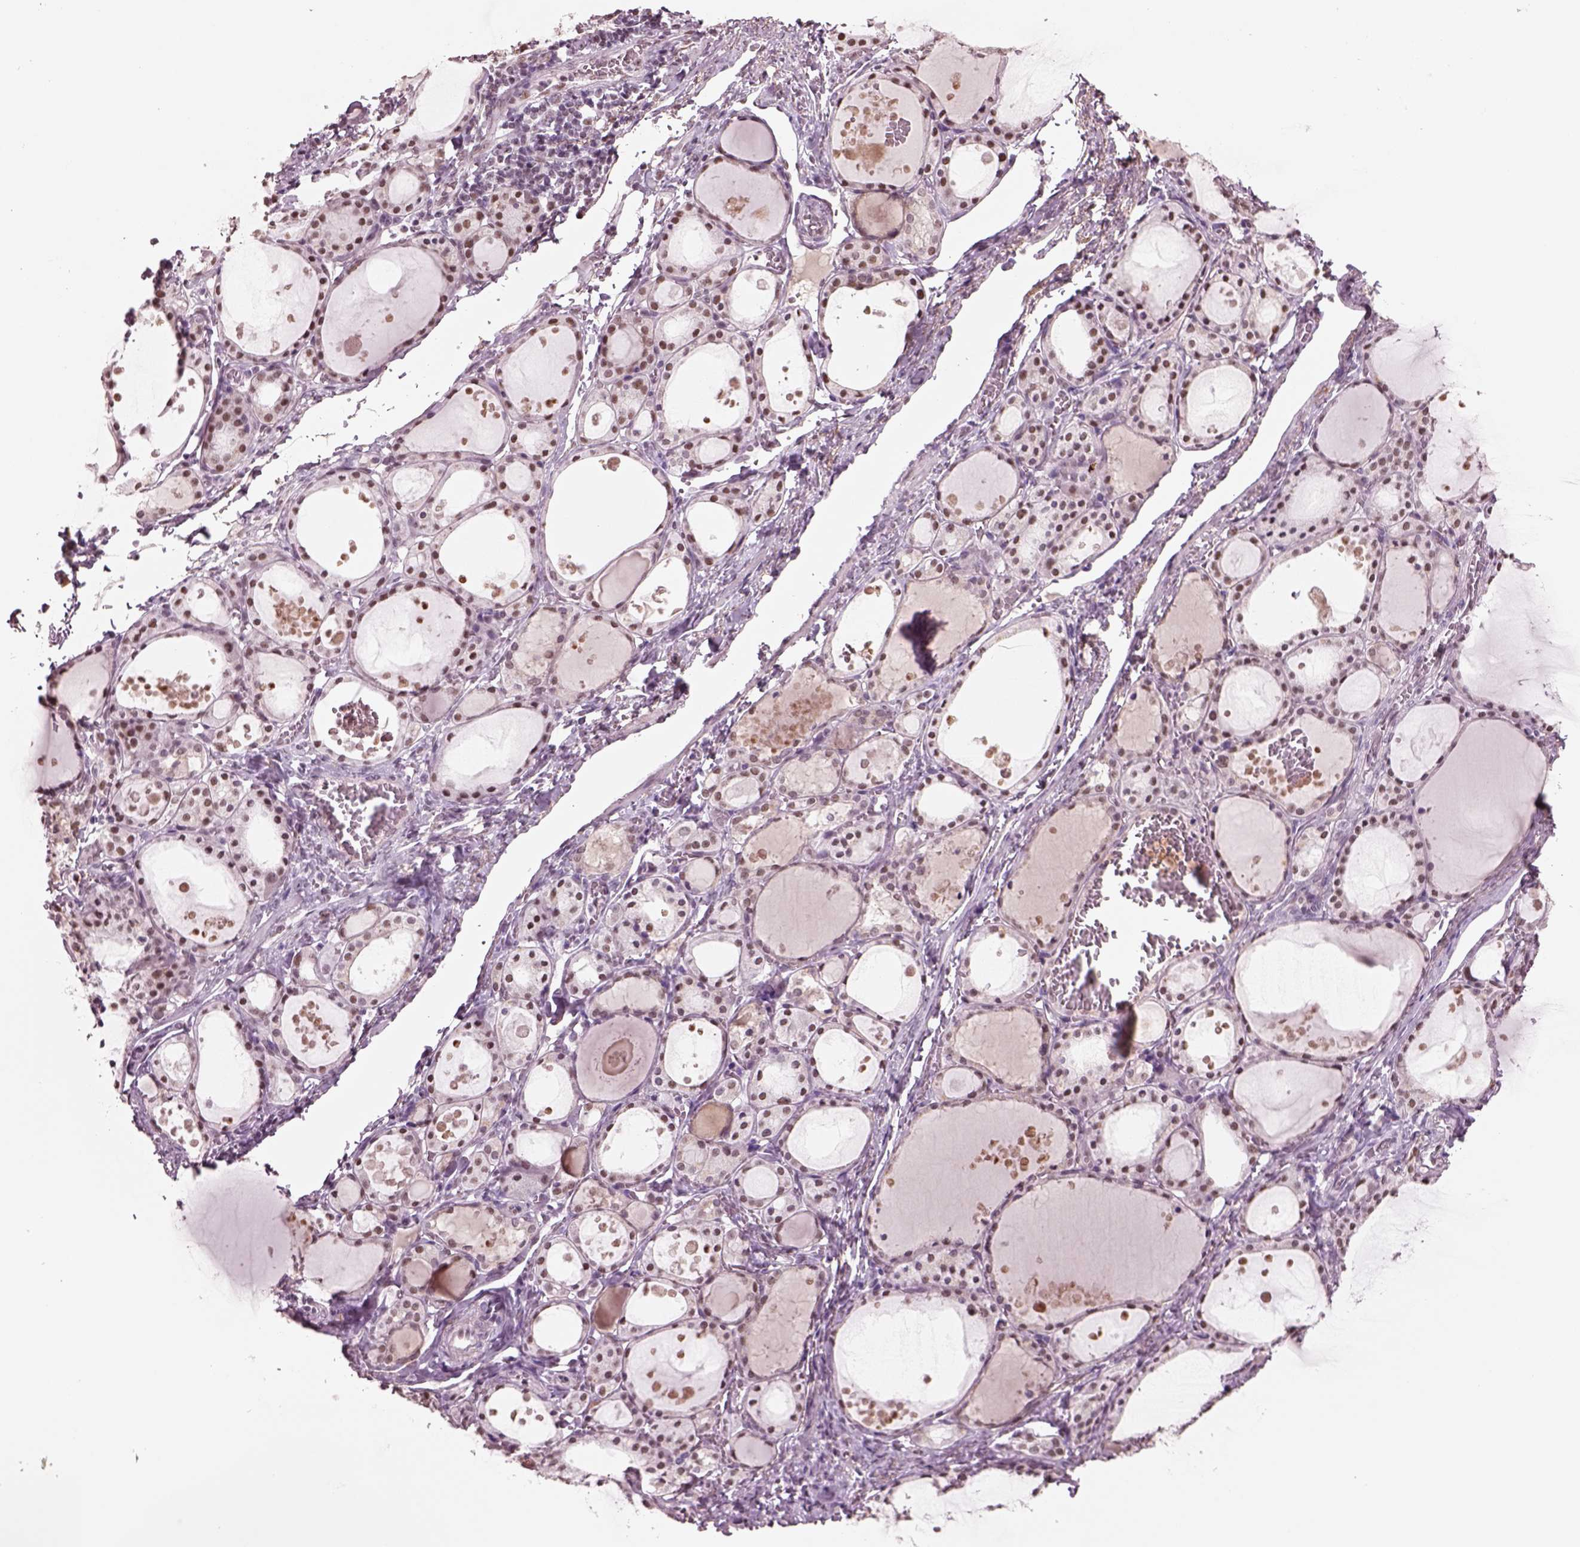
{"staining": {"intensity": "moderate", "quantity": "25%-75%", "location": "nuclear"}, "tissue": "thyroid gland", "cell_type": "Glandular cells", "image_type": "normal", "snomed": [{"axis": "morphology", "description": "Normal tissue, NOS"}, {"axis": "topography", "description": "Thyroid gland"}], "caption": "Normal thyroid gland was stained to show a protein in brown. There is medium levels of moderate nuclear staining in about 25%-75% of glandular cells. Nuclei are stained in blue.", "gene": "SEPHS1", "patient": {"sex": "male", "age": 68}}